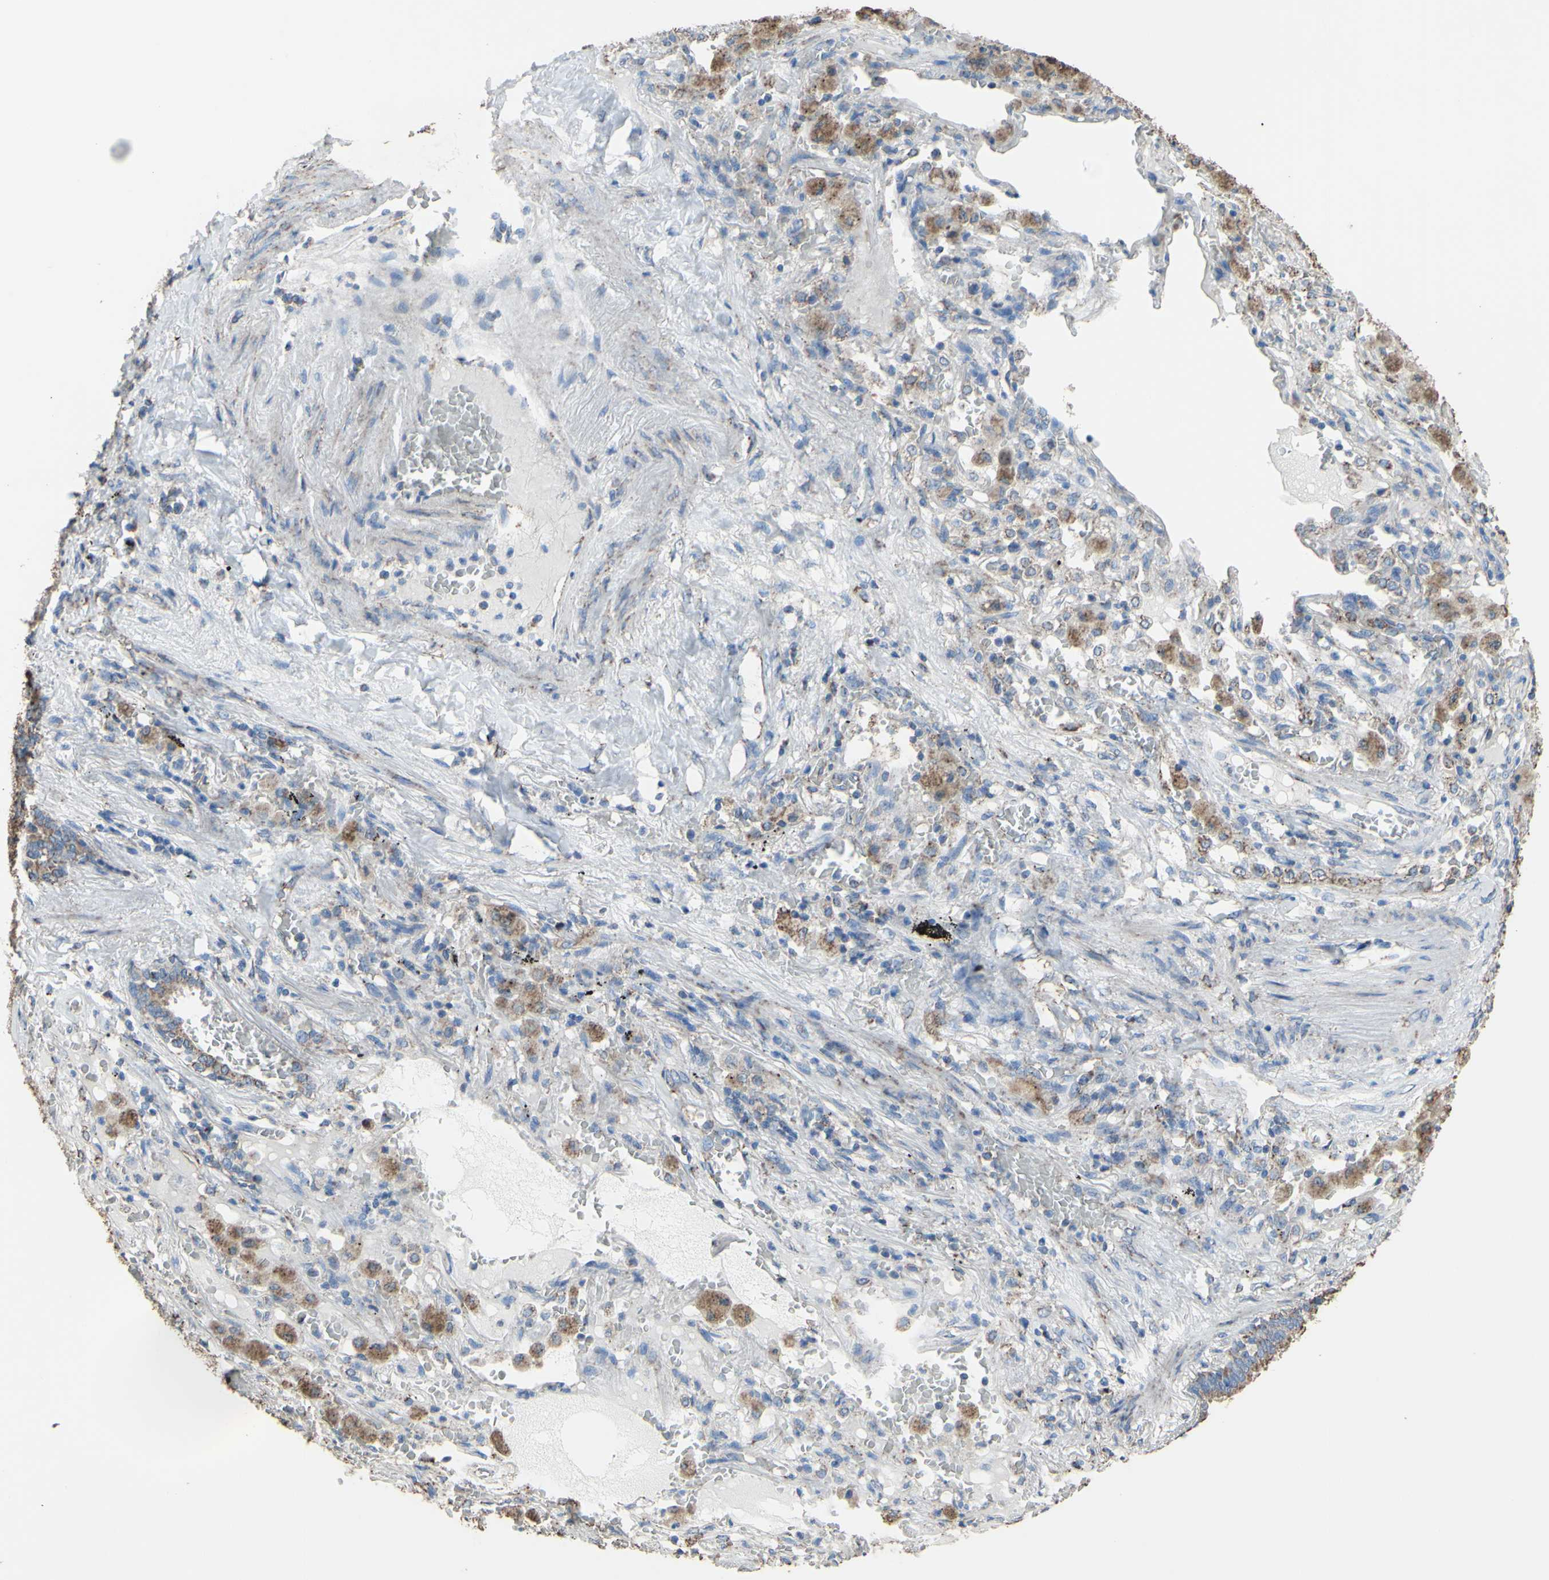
{"staining": {"intensity": "weak", "quantity": "25%-75%", "location": "cytoplasmic/membranous"}, "tissue": "lung cancer", "cell_type": "Tumor cells", "image_type": "cancer", "snomed": [{"axis": "morphology", "description": "Squamous cell carcinoma, NOS"}, {"axis": "topography", "description": "Lung"}], "caption": "IHC micrograph of human lung squamous cell carcinoma stained for a protein (brown), which displays low levels of weak cytoplasmic/membranous positivity in about 25%-75% of tumor cells.", "gene": "CMKLR2", "patient": {"sex": "male", "age": 57}}